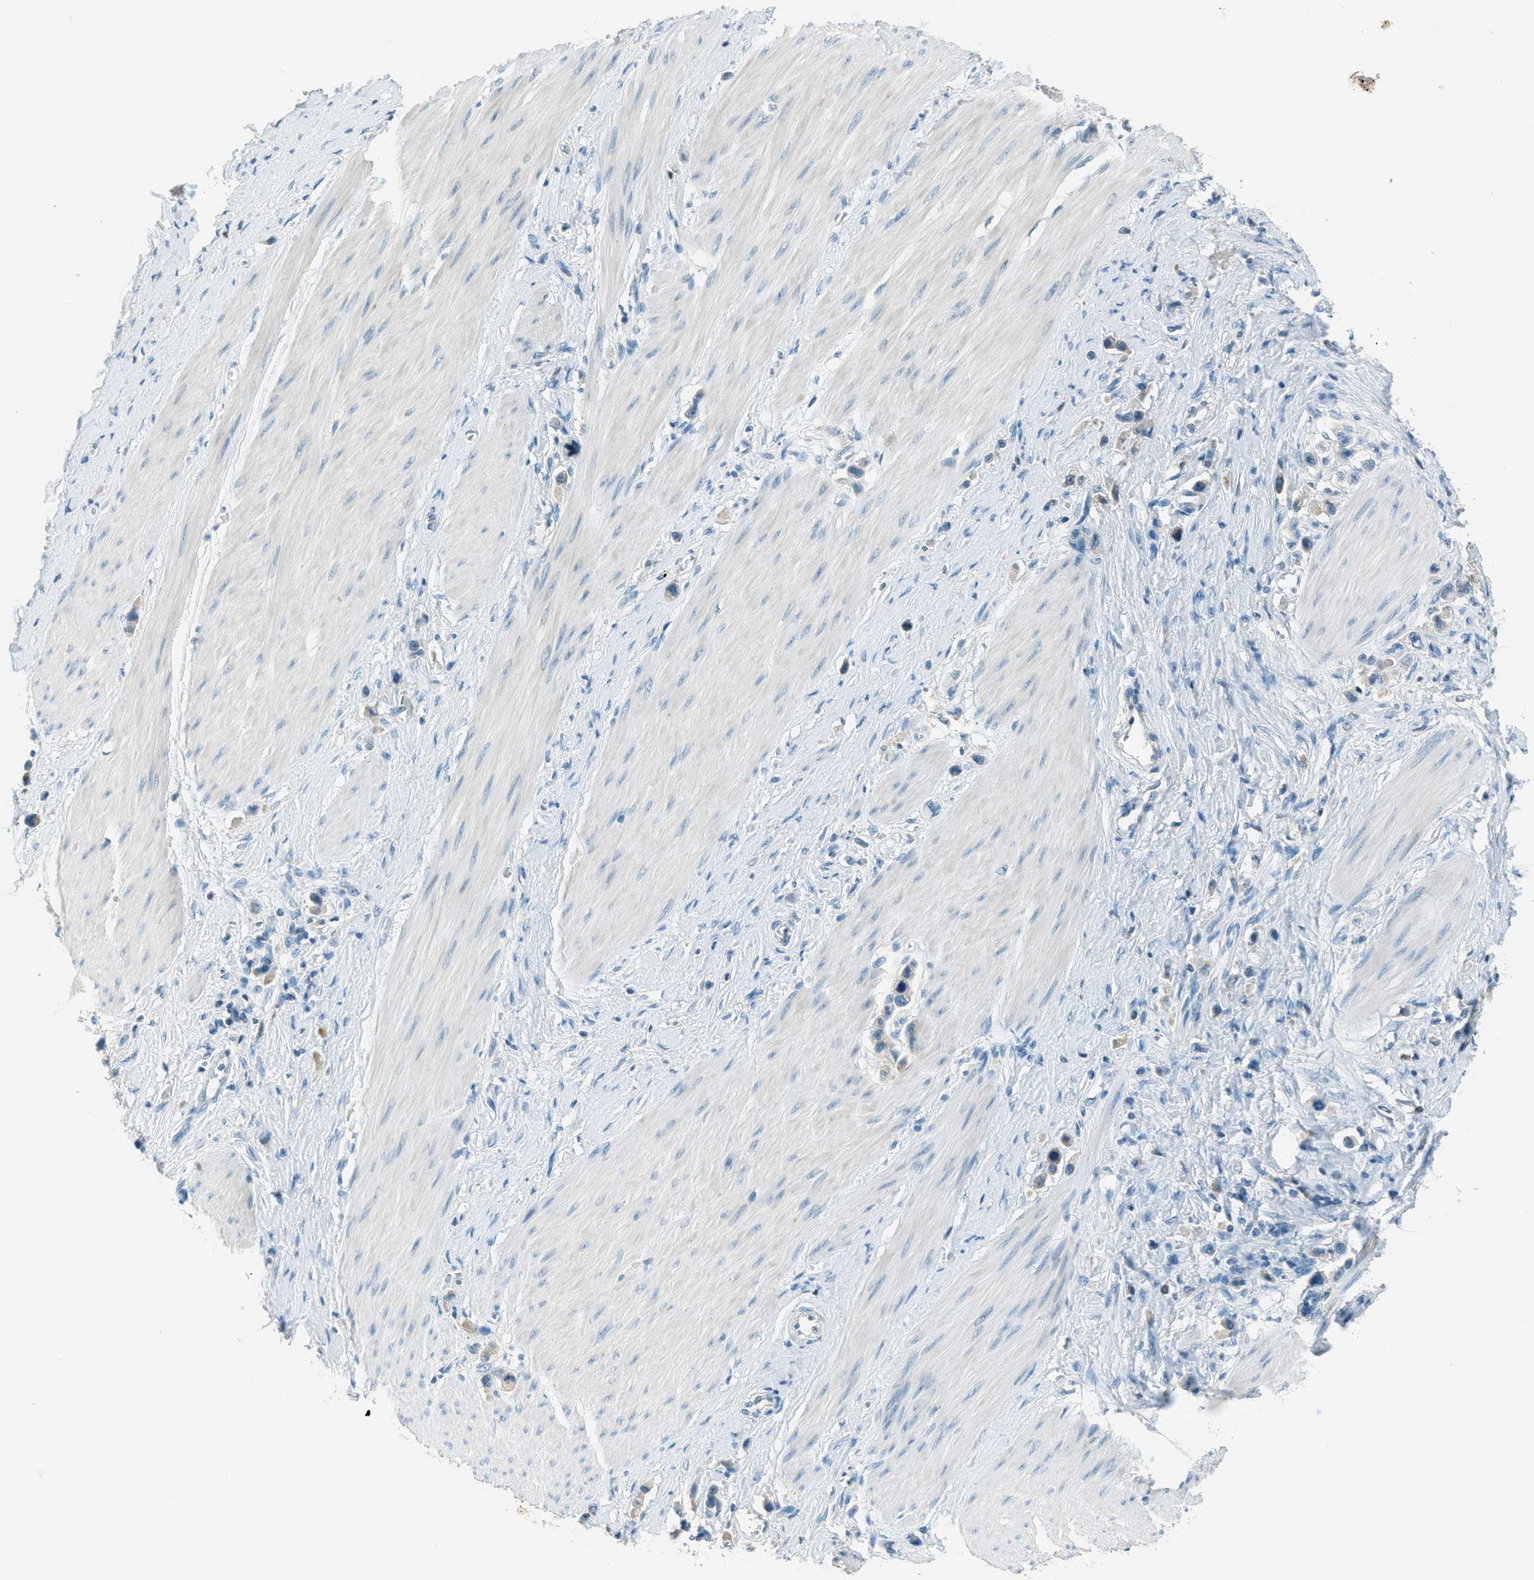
{"staining": {"intensity": "weak", "quantity": "<25%", "location": "cytoplasmic/membranous"}, "tissue": "stomach cancer", "cell_type": "Tumor cells", "image_type": "cancer", "snomed": [{"axis": "morphology", "description": "Adenocarcinoma, NOS"}, {"axis": "topography", "description": "Stomach"}], "caption": "Immunohistochemistry image of neoplastic tissue: human stomach adenocarcinoma stained with DAB shows no significant protein staining in tumor cells.", "gene": "MSLN", "patient": {"sex": "female", "age": 65}}